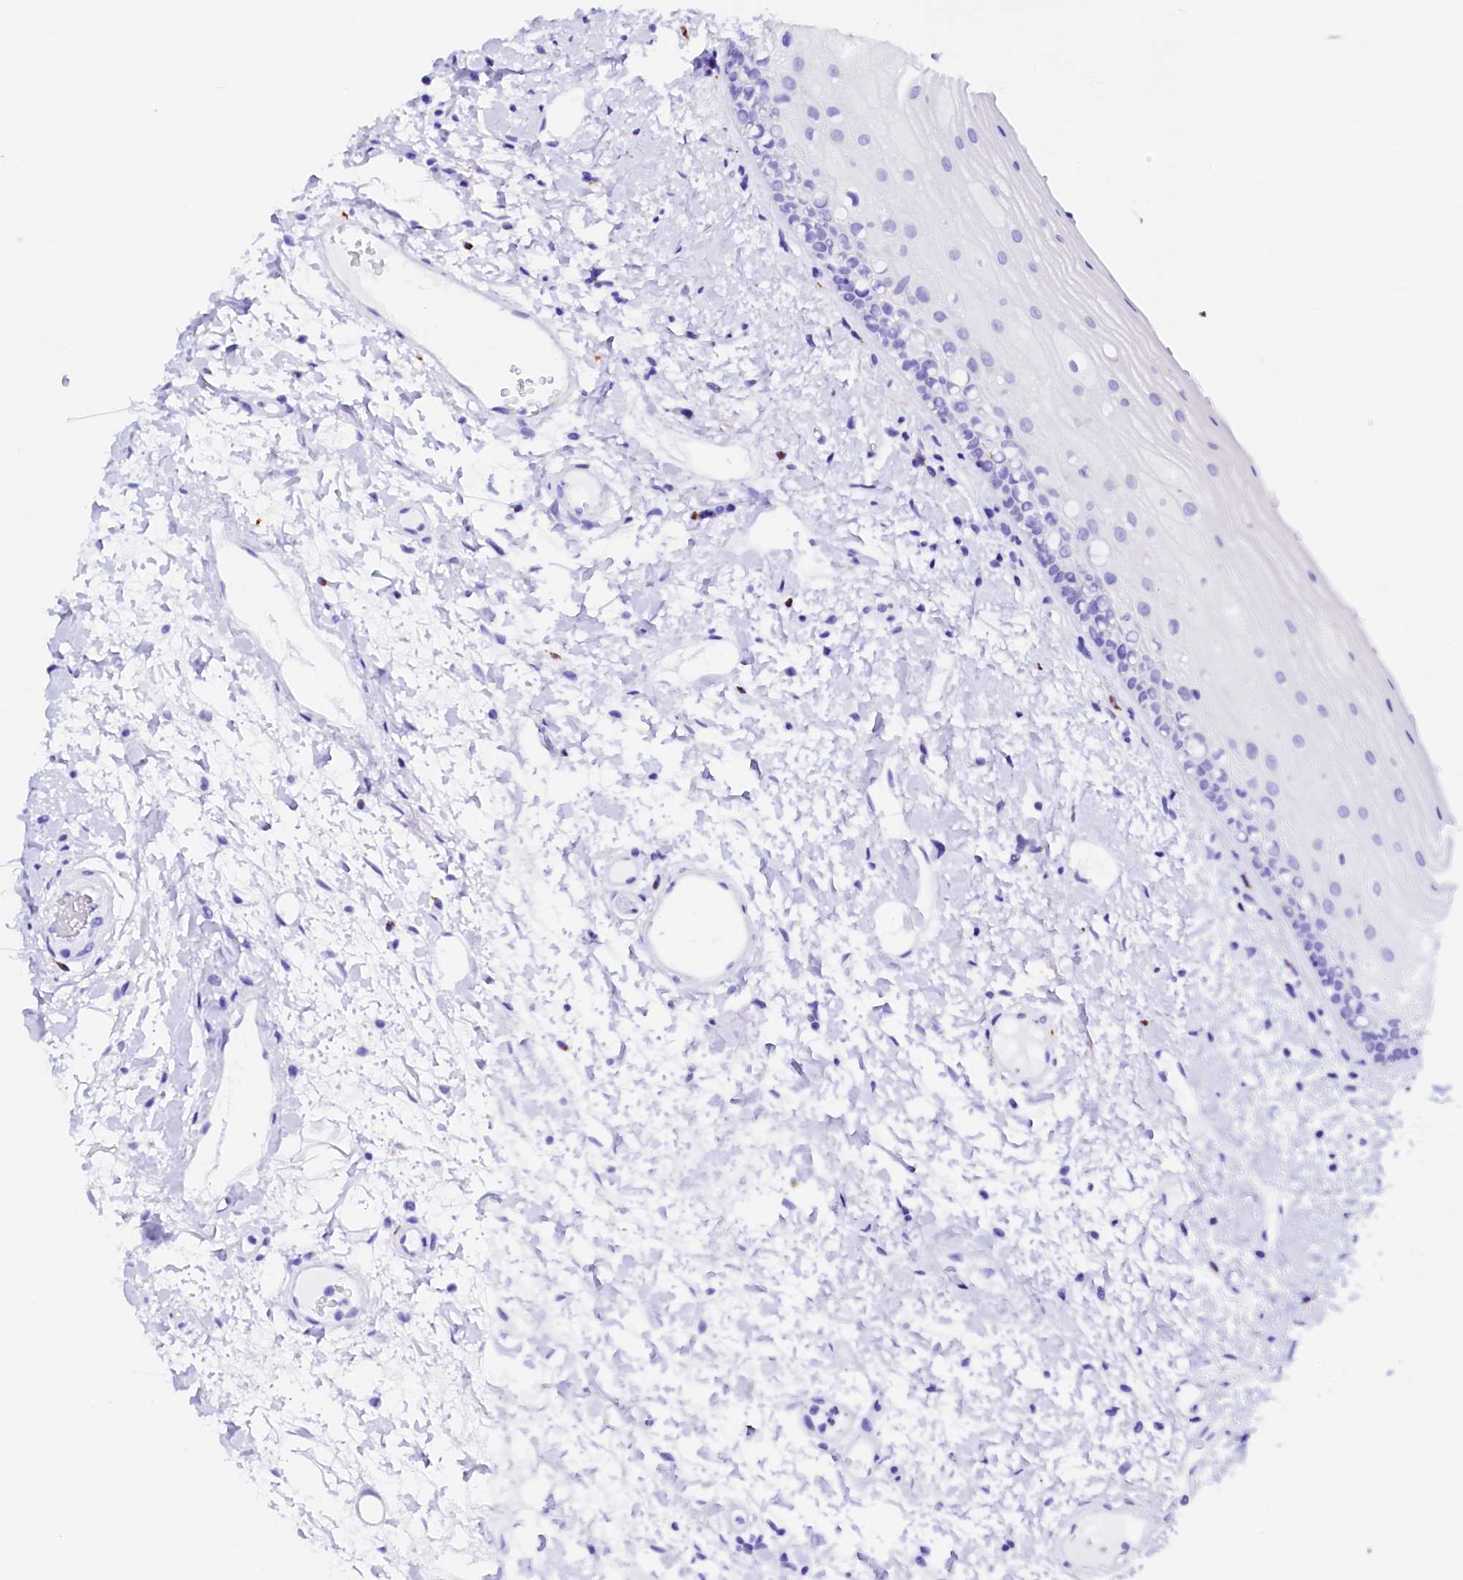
{"staining": {"intensity": "negative", "quantity": "none", "location": "none"}, "tissue": "oral mucosa", "cell_type": "Squamous epithelial cells", "image_type": "normal", "snomed": [{"axis": "morphology", "description": "Normal tissue, NOS"}, {"axis": "topography", "description": "Oral tissue"}], "caption": "This is an immunohistochemistry (IHC) image of normal oral mucosa. There is no expression in squamous epithelial cells.", "gene": "MAOB", "patient": {"sex": "female", "age": 76}}